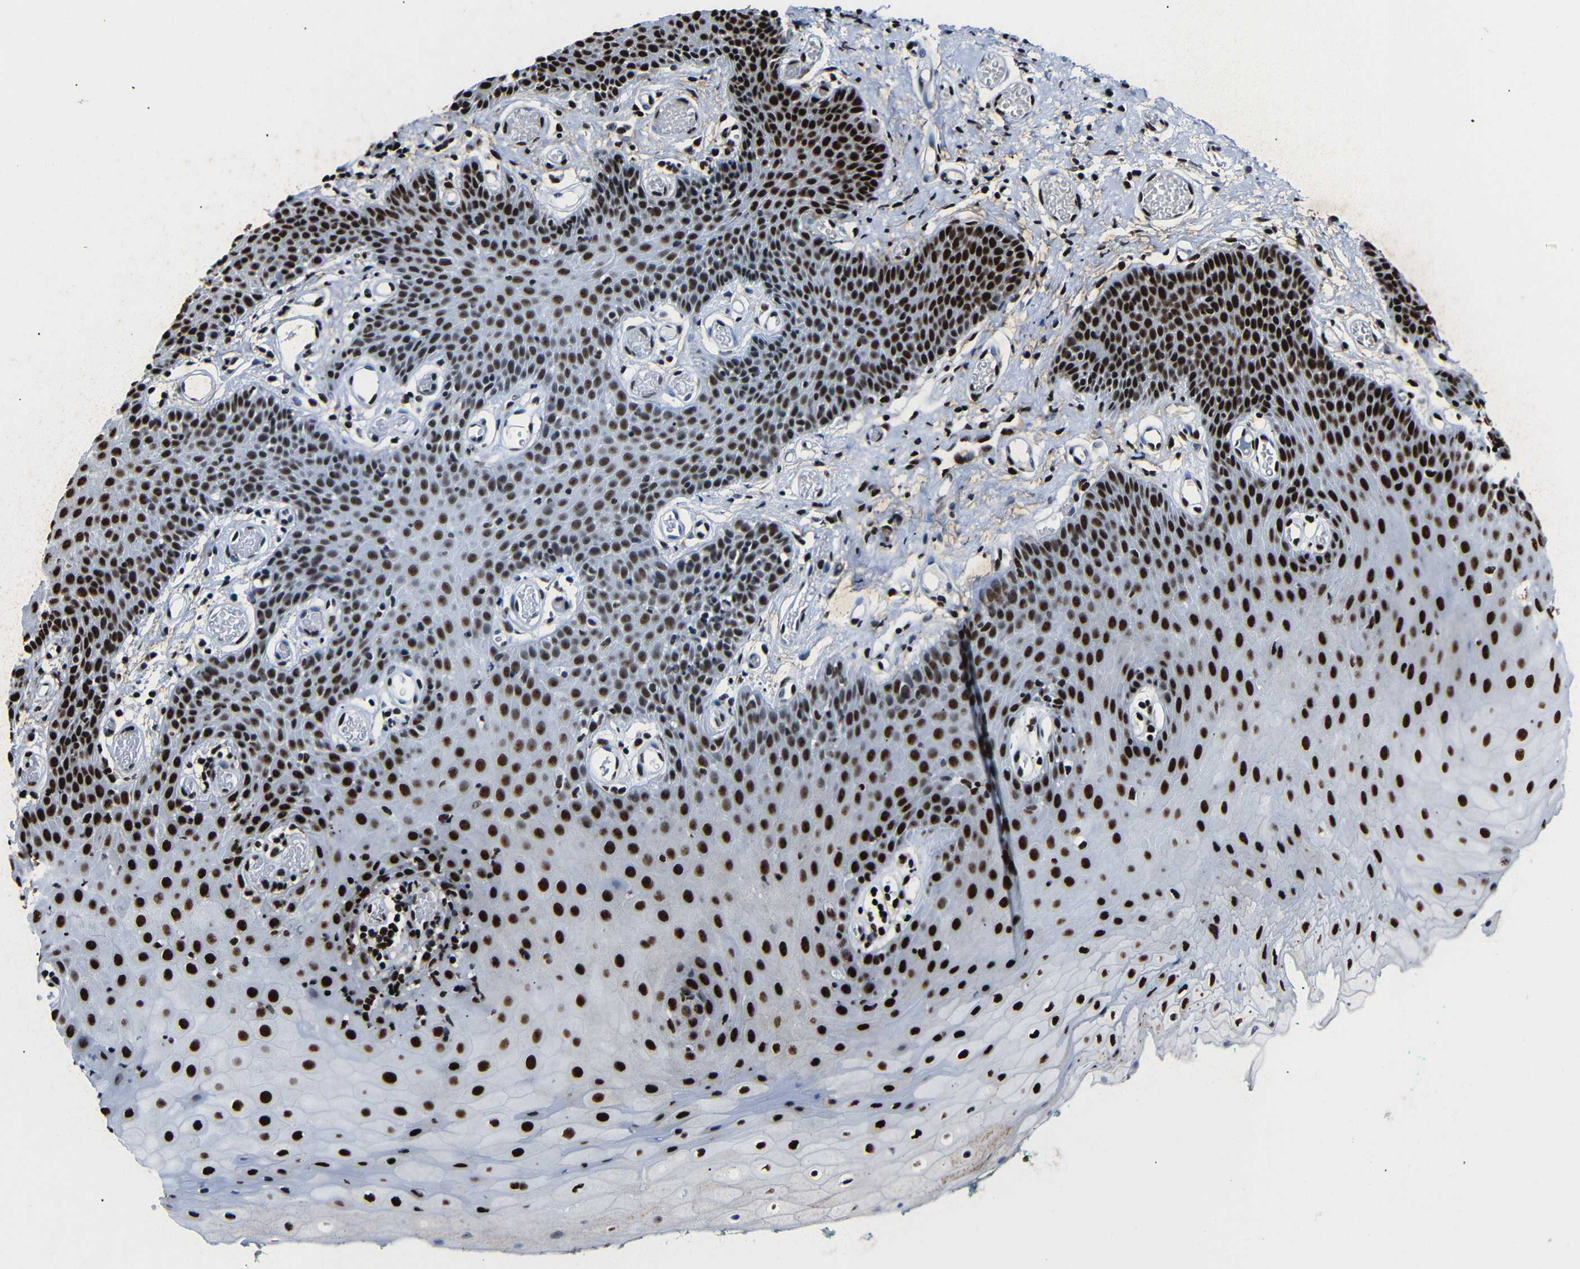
{"staining": {"intensity": "strong", "quantity": "25%-75%", "location": "nuclear"}, "tissue": "oral mucosa", "cell_type": "Squamous epithelial cells", "image_type": "normal", "snomed": [{"axis": "morphology", "description": "Normal tissue, NOS"}, {"axis": "morphology", "description": "Squamous cell carcinoma, NOS"}, {"axis": "topography", "description": "Oral tissue"}, {"axis": "topography", "description": "Salivary gland"}, {"axis": "topography", "description": "Head-Neck"}], "caption": "A brown stain shows strong nuclear staining of a protein in squamous epithelial cells of benign oral mucosa.", "gene": "SRSF1", "patient": {"sex": "female", "age": 62}}